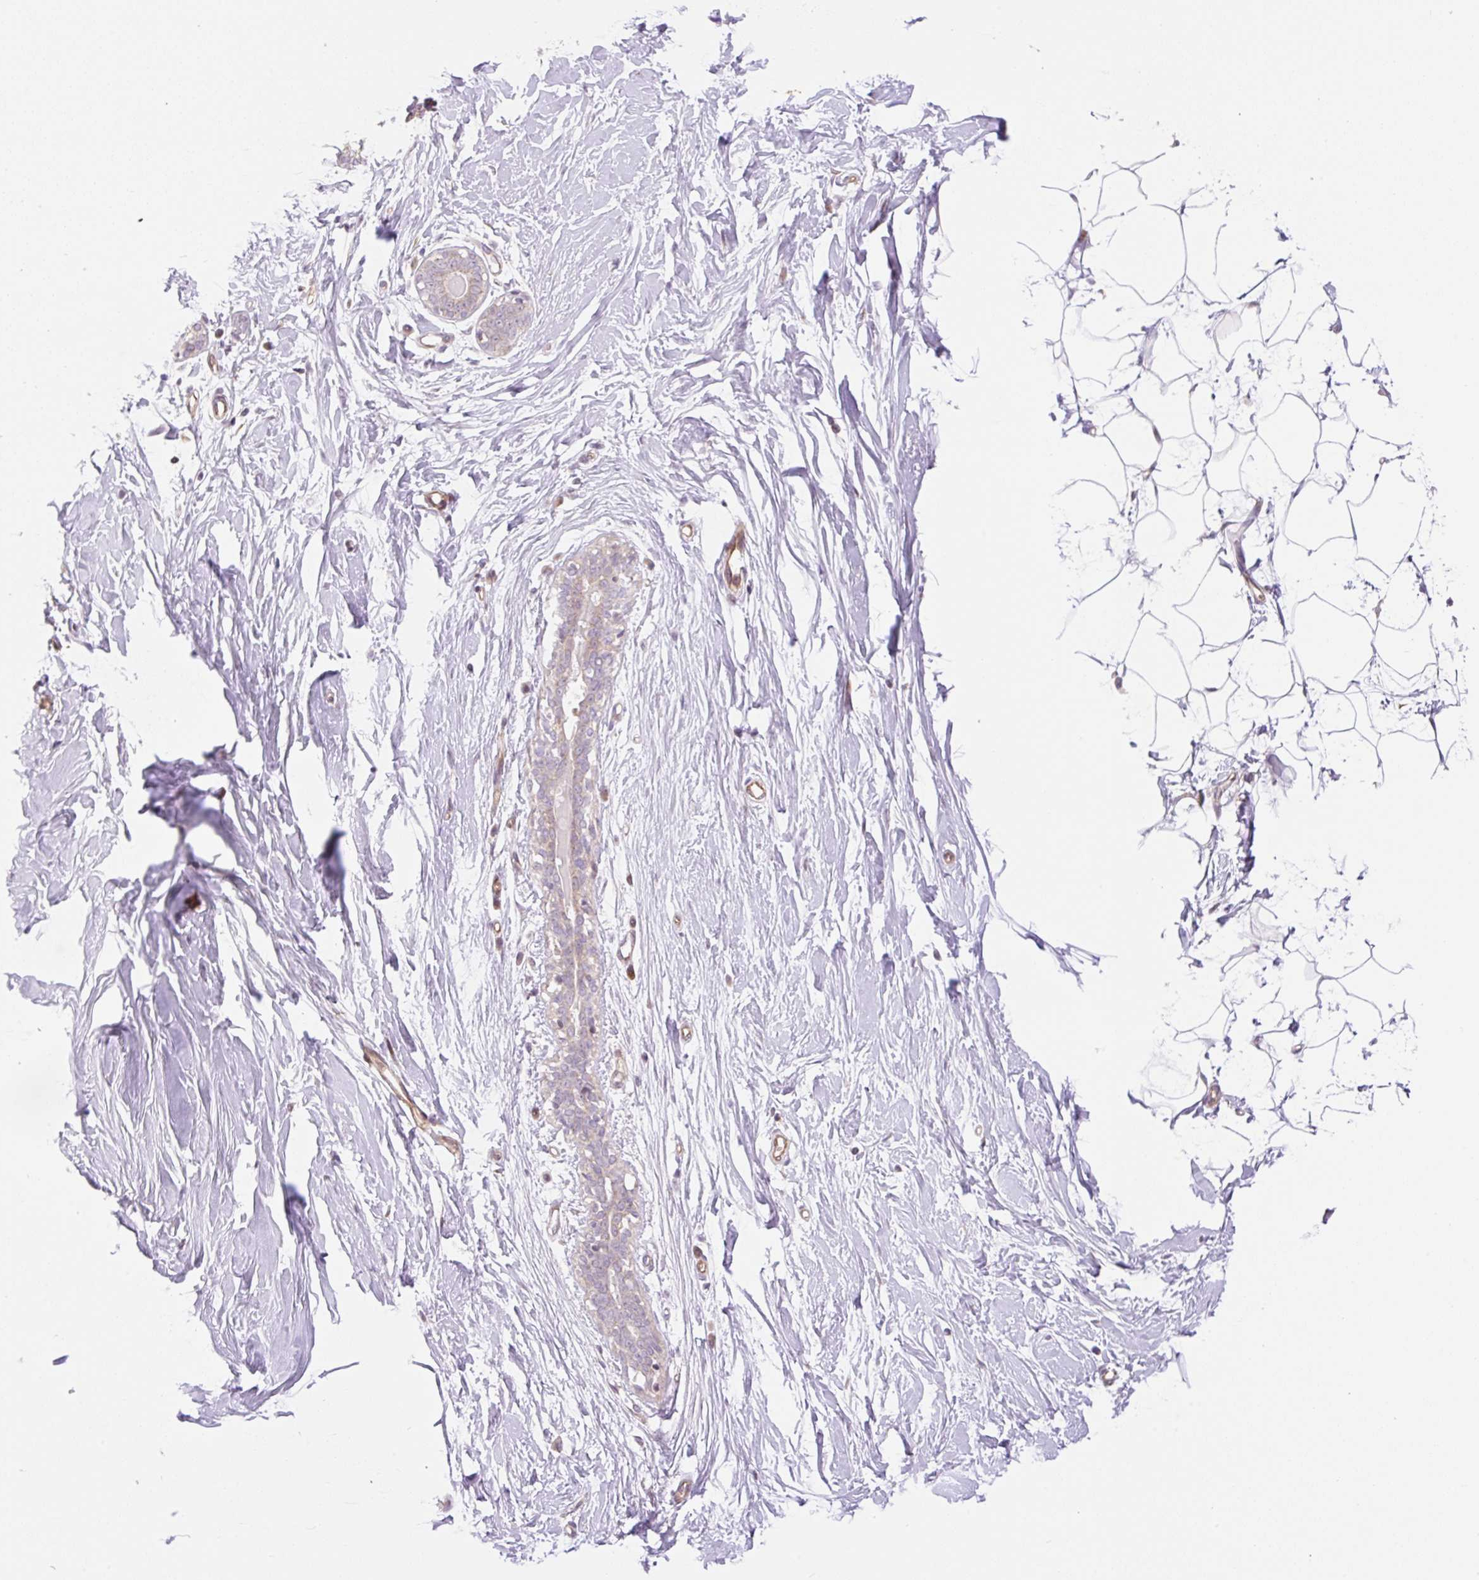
{"staining": {"intensity": "negative", "quantity": "none", "location": "none"}, "tissue": "breast", "cell_type": "Adipocytes", "image_type": "normal", "snomed": [{"axis": "morphology", "description": "Normal tissue, NOS"}, {"axis": "topography", "description": "Breast"}], "caption": "Histopathology image shows no protein expression in adipocytes of unremarkable breast. (Brightfield microscopy of DAB (3,3'-diaminobenzidine) IHC at high magnification).", "gene": "ZNF394", "patient": {"sex": "female", "age": 27}}